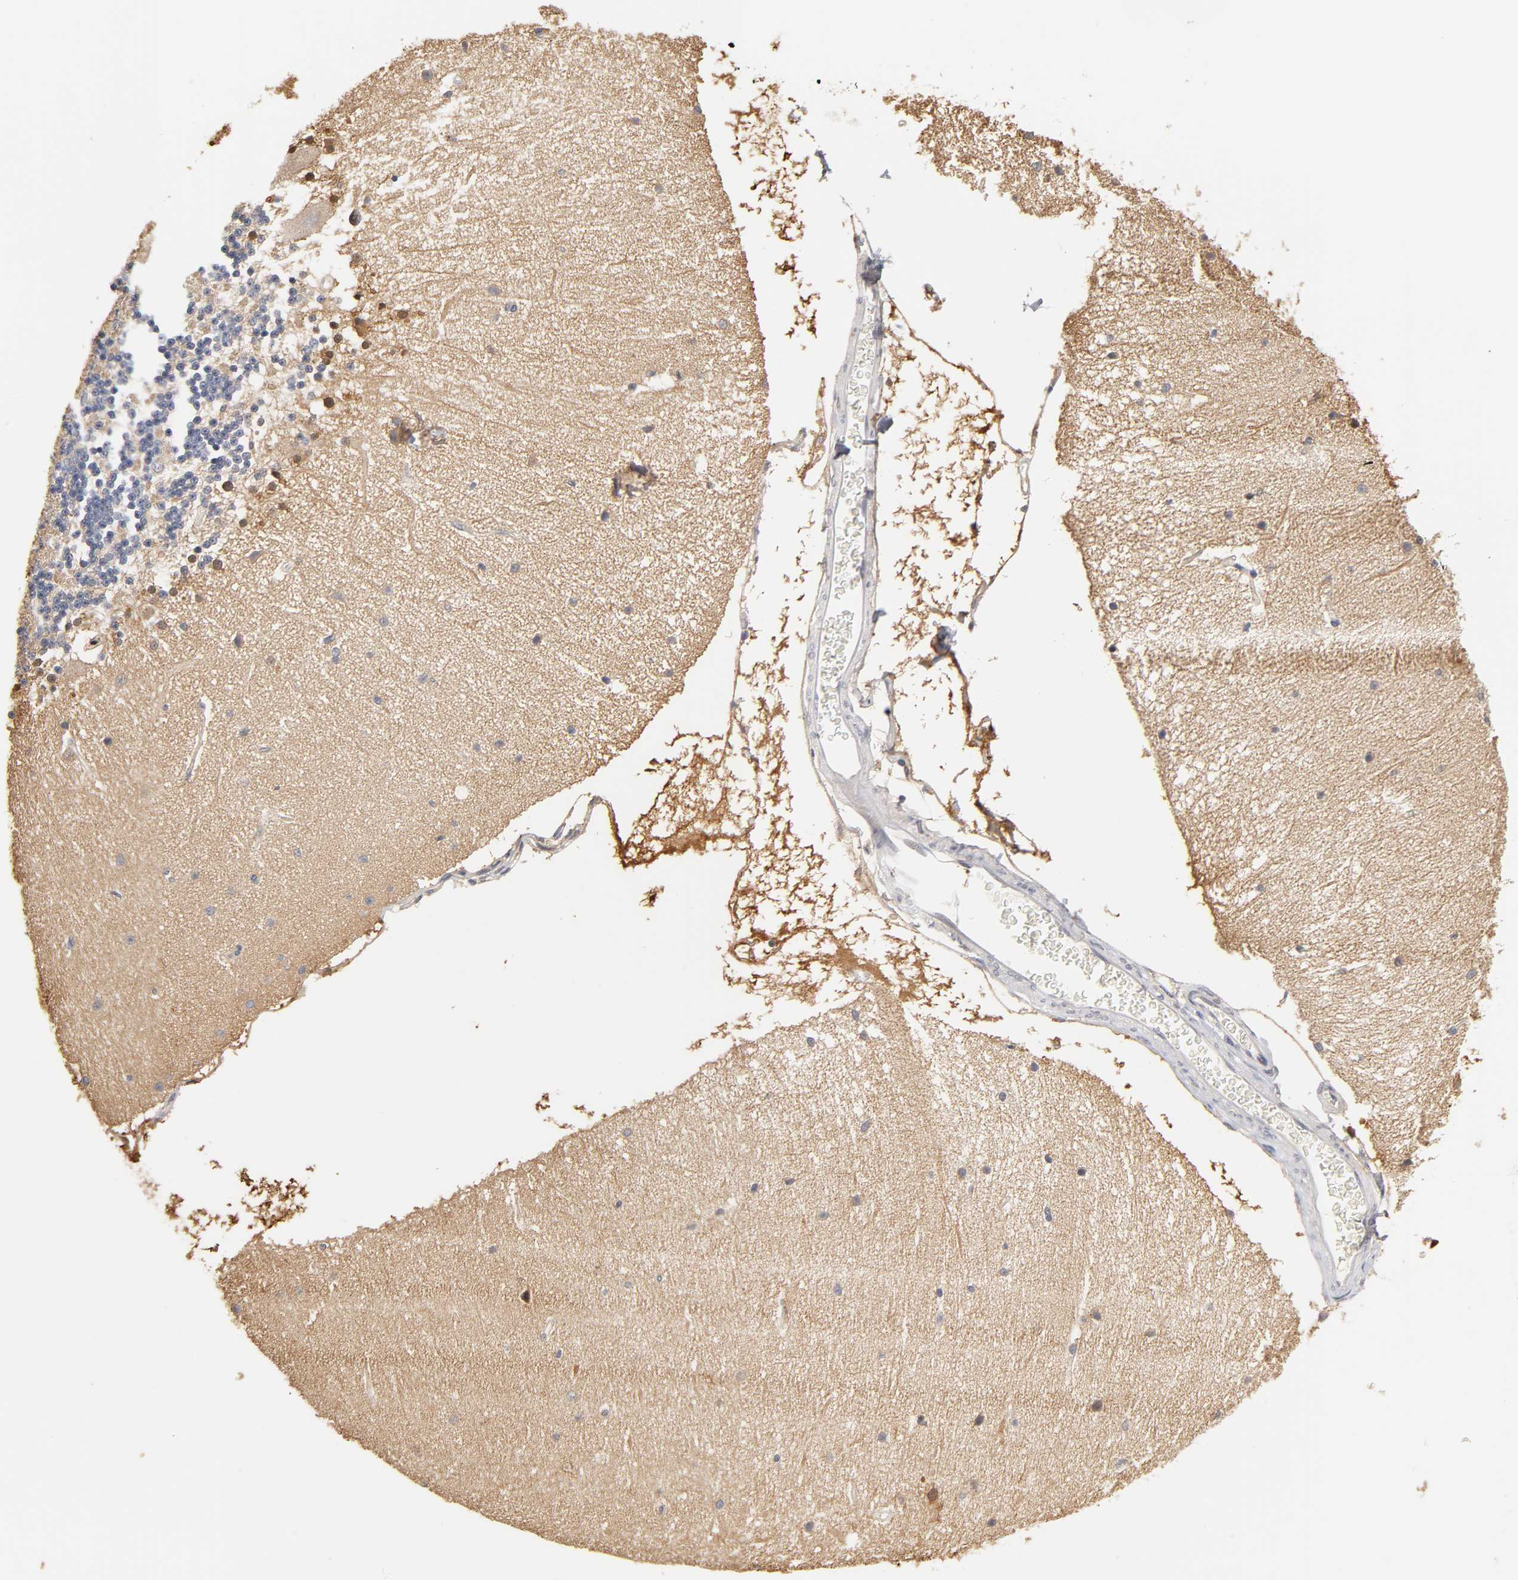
{"staining": {"intensity": "negative", "quantity": "none", "location": "none"}, "tissue": "cerebellum", "cell_type": "Cells in granular layer", "image_type": "normal", "snomed": [{"axis": "morphology", "description": "Normal tissue, NOS"}, {"axis": "topography", "description": "Cerebellum"}], "caption": "This image is of unremarkable cerebellum stained with immunohistochemistry (IHC) to label a protein in brown with the nuclei are counter-stained blue. There is no staining in cells in granular layer.", "gene": "GSTZ1", "patient": {"sex": "female", "age": 54}}